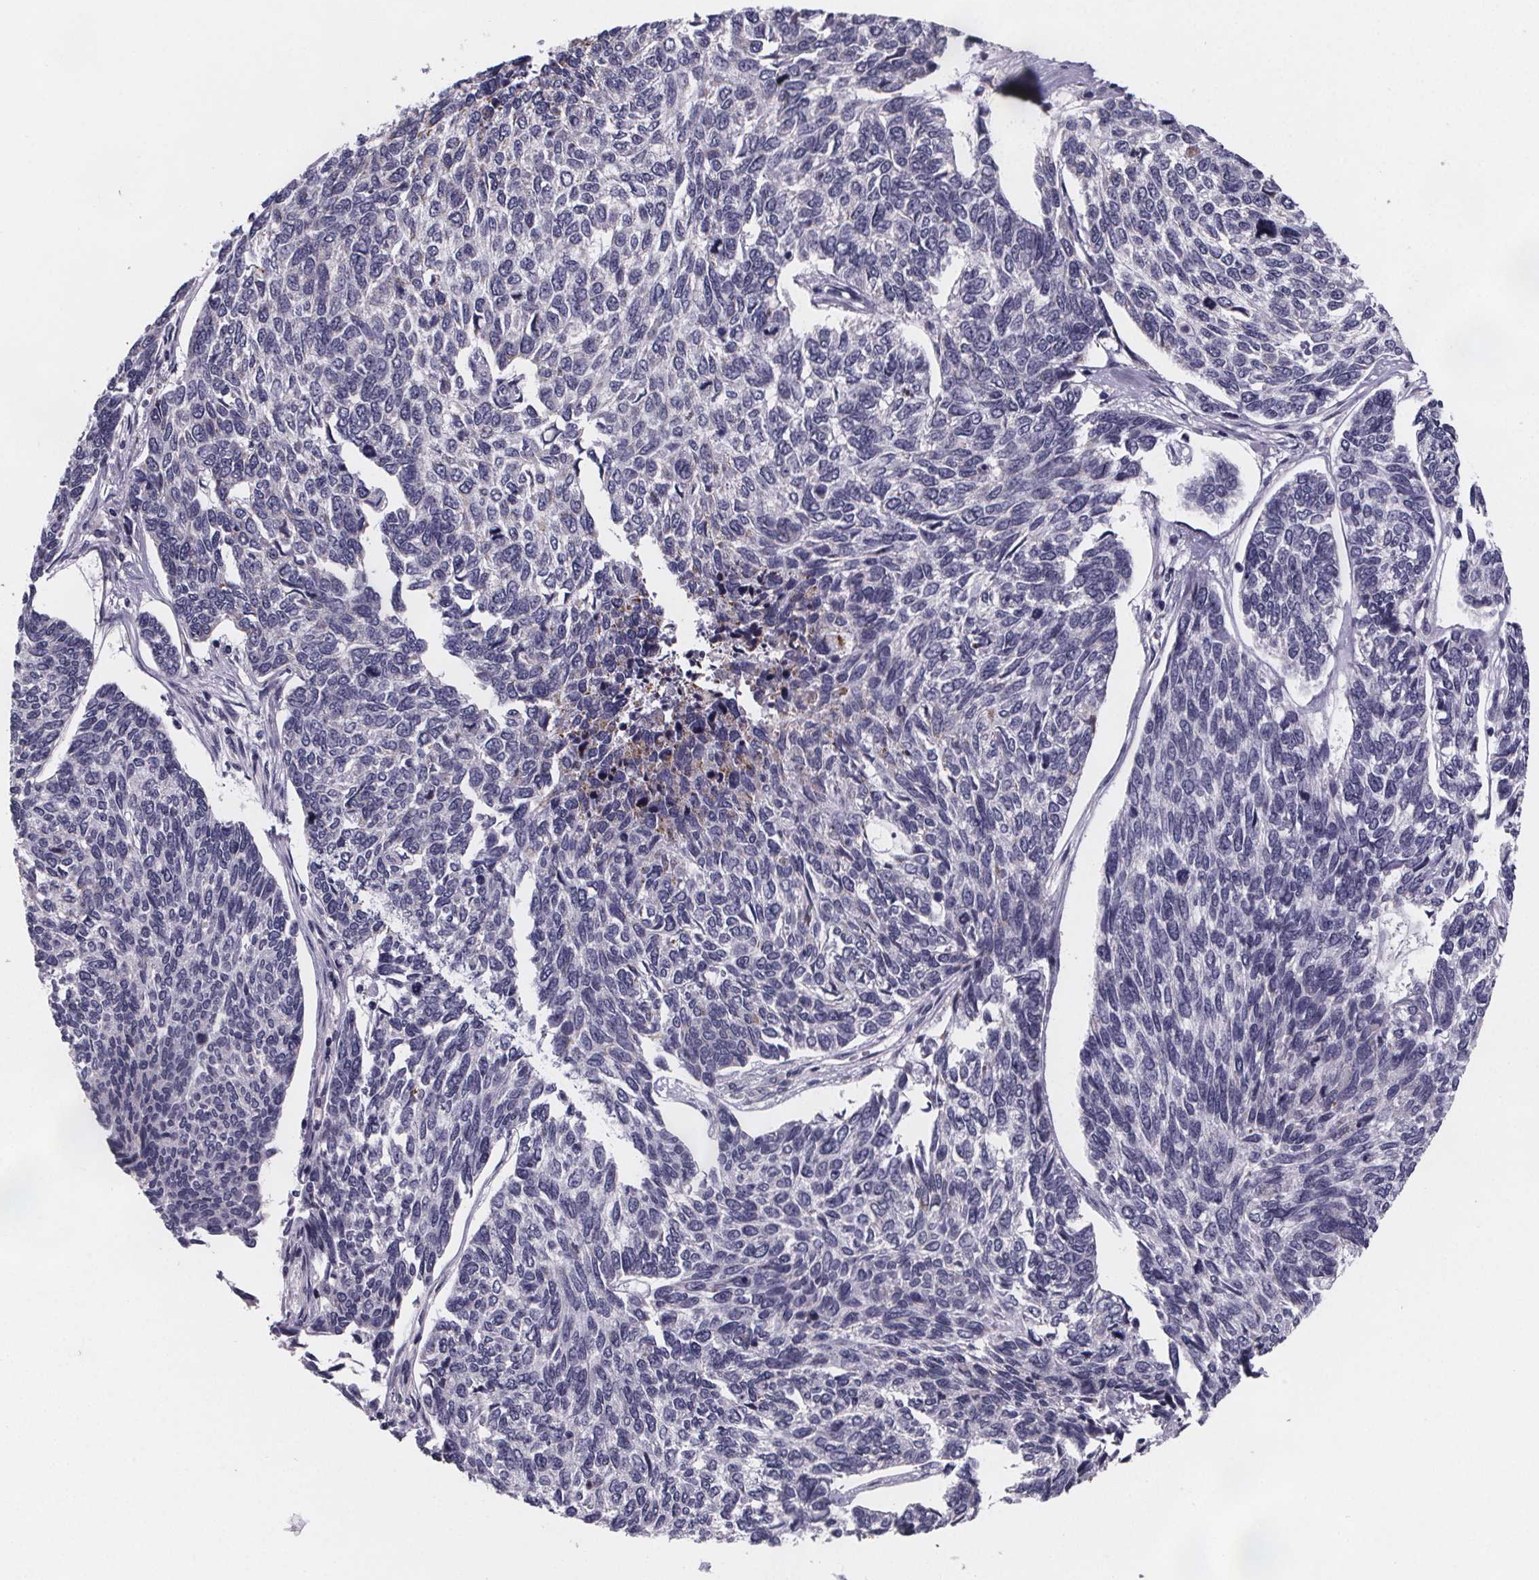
{"staining": {"intensity": "negative", "quantity": "none", "location": "none"}, "tissue": "skin cancer", "cell_type": "Tumor cells", "image_type": "cancer", "snomed": [{"axis": "morphology", "description": "Basal cell carcinoma"}, {"axis": "topography", "description": "Skin"}], "caption": "Protein analysis of skin basal cell carcinoma displays no significant positivity in tumor cells. Nuclei are stained in blue.", "gene": "PAH", "patient": {"sex": "female", "age": 65}}